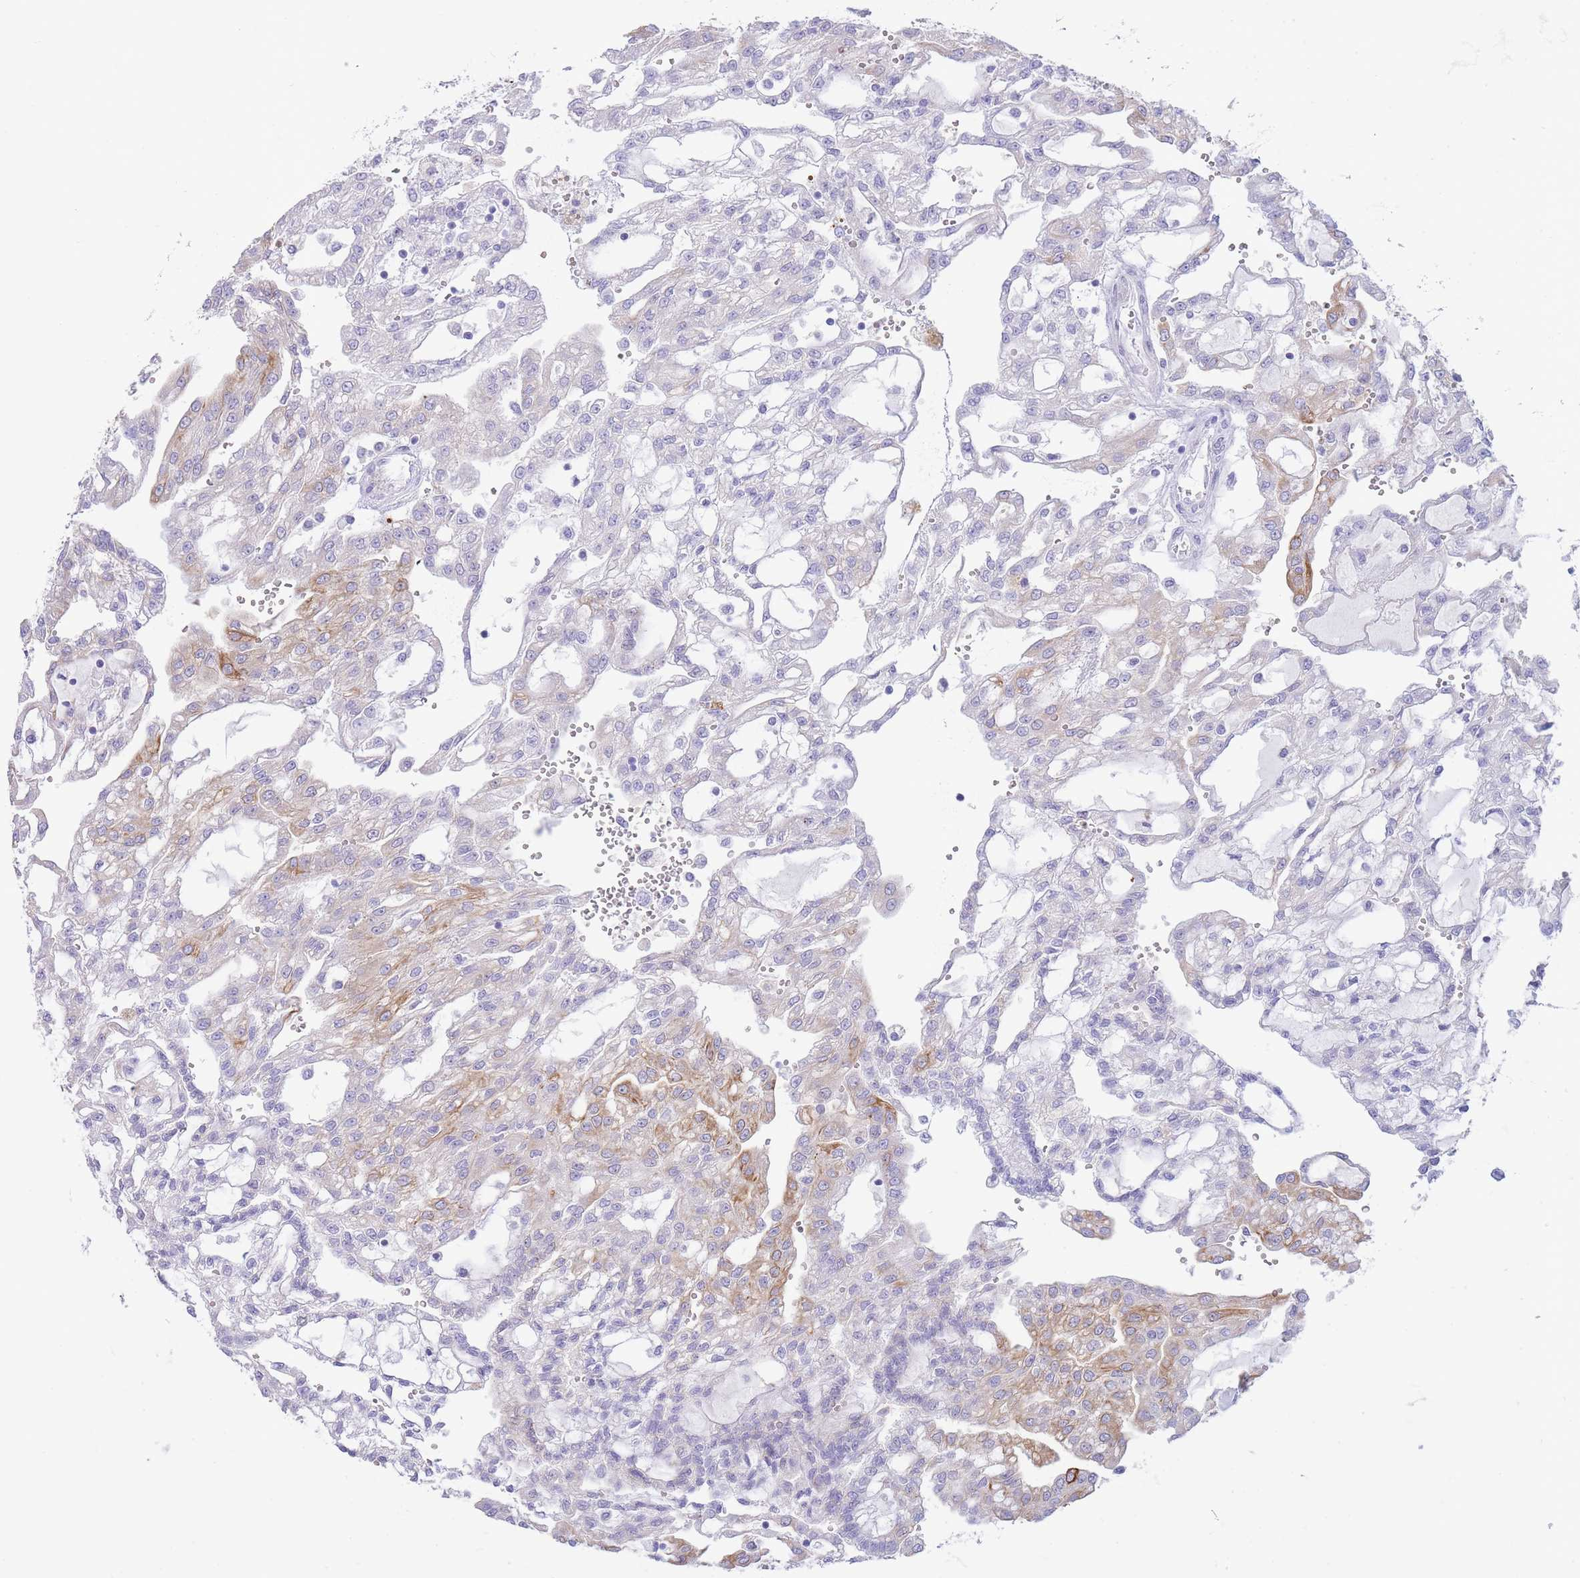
{"staining": {"intensity": "weak", "quantity": "<25%", "location": "cytoplasmic/membranous"}, "tissue": "renal cancer", "cell_type": "Tumor cells", "image_type": "cancer", "snomed": [{"axis": "morphology", "description": "Adenocarcinoma, NOS"}, {"axis": "topography", "description": "Kidney"}], "caption": "This is a histopathology image of IHC staining of renal cancer, which shows no staining in tumor cells.", "gene": "VWA8", "patient": {"sex": "male", "age": 63}}